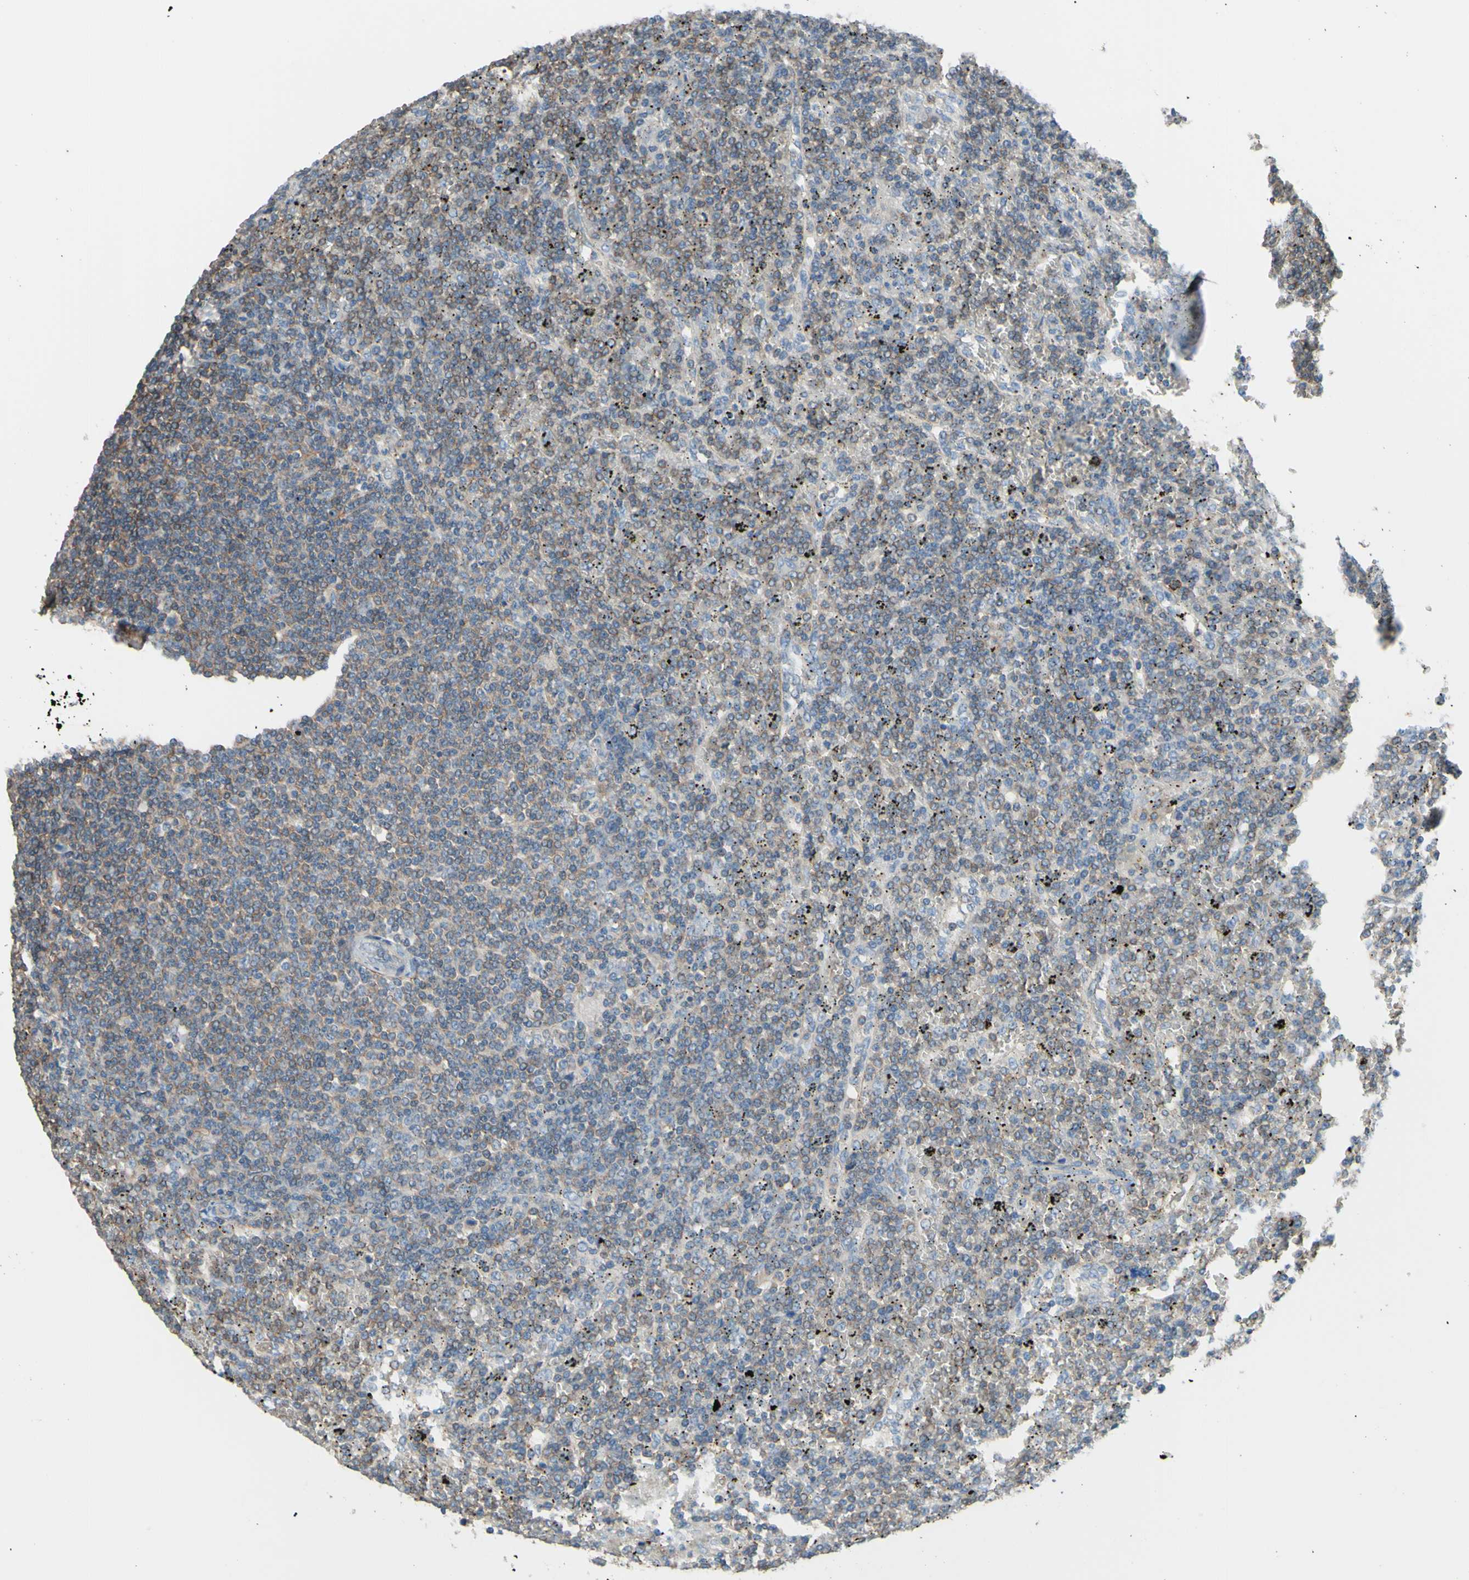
{"staining": {"intensity": "weak", "quantity": "25%-75%", "location": "cytoplasmic/membranous"}, "tissue": "lymphoma", "cell_type": "Tumor cells", "image_type": "cancer", "snomed": [{"axis": "morphology", "description": "Malignant lymphoma, non-Hodgkin's type, Low grade"}, {"axis": "topography", "description": "Spleen"}], "caption": "The histopathology image displays staining of low-grade malignant lymphoma, non-Hodgkin's type, revealing weak cytoplasmic/membranous protein staining (brown color) within tumor cells. The protein of interest is shown in brown color, while the nuclei are stained blue.", "gene": "ADD1", "patient": {"sex": "female", "age": 19}}